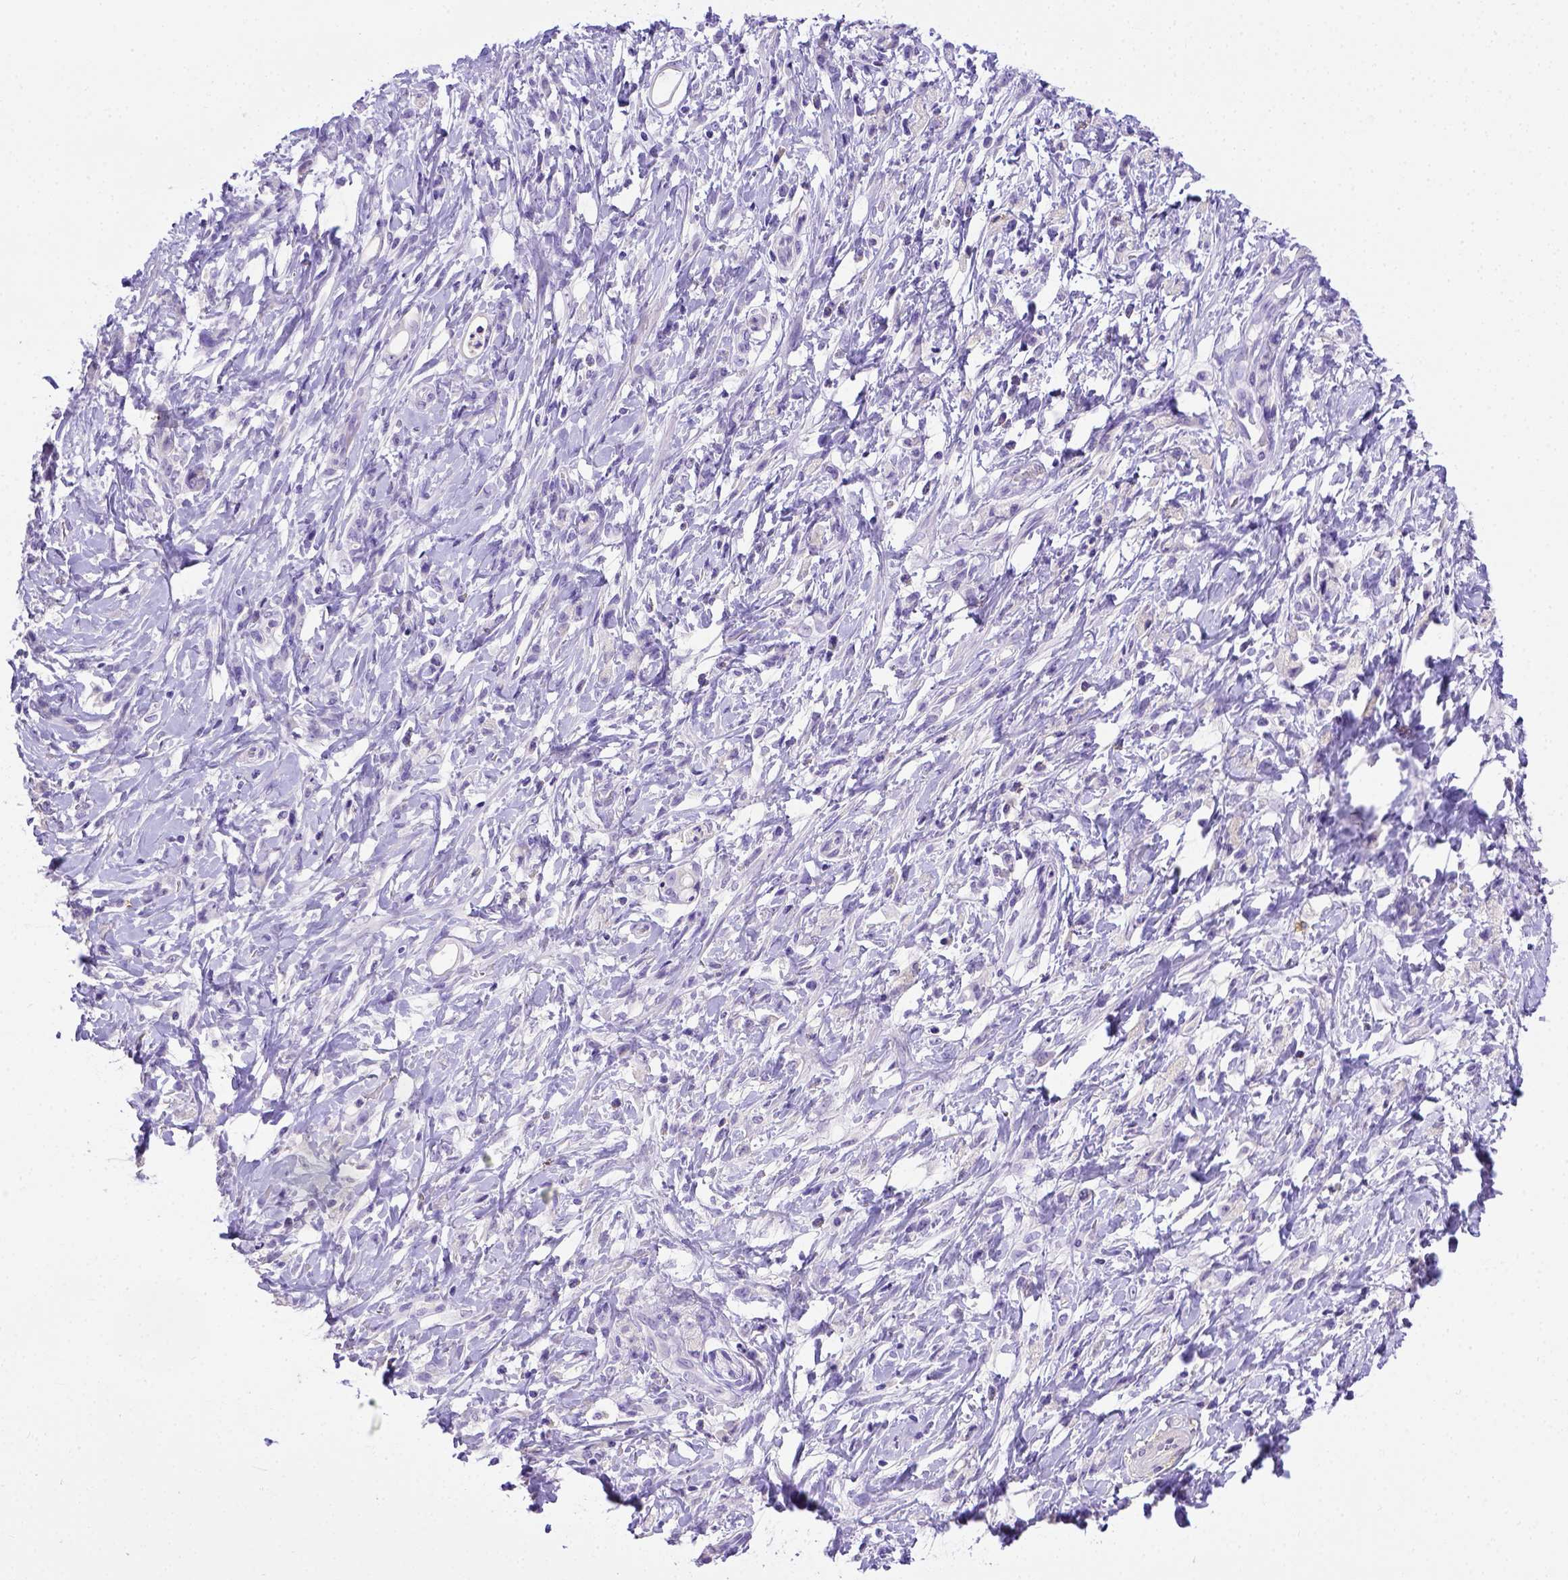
{"staining": {"intensity": "negative", "quantity": "none", "location": "none"}, "tissue": "stomach cancer", "cell_type": "Tumor cells", "image_type": "cancer", "snomed": [{"axis": "morphology", "description": "Adenocarcinoma, NOS"}, {"axis": "topography", "description": "Stomach"}], "caption": "IHC histopathology image of stomach cancer stained for a protein (brown), which exhibits no staining in tumor cells. (Stains: DAB (3,3'-diaminobenzidine) IHC with hematoxylin counter stain, Microscopy: brightfield microscopy at high magnification).", "gene": "B3GAT1", "patient": {"sex": "female", "age": 84}}